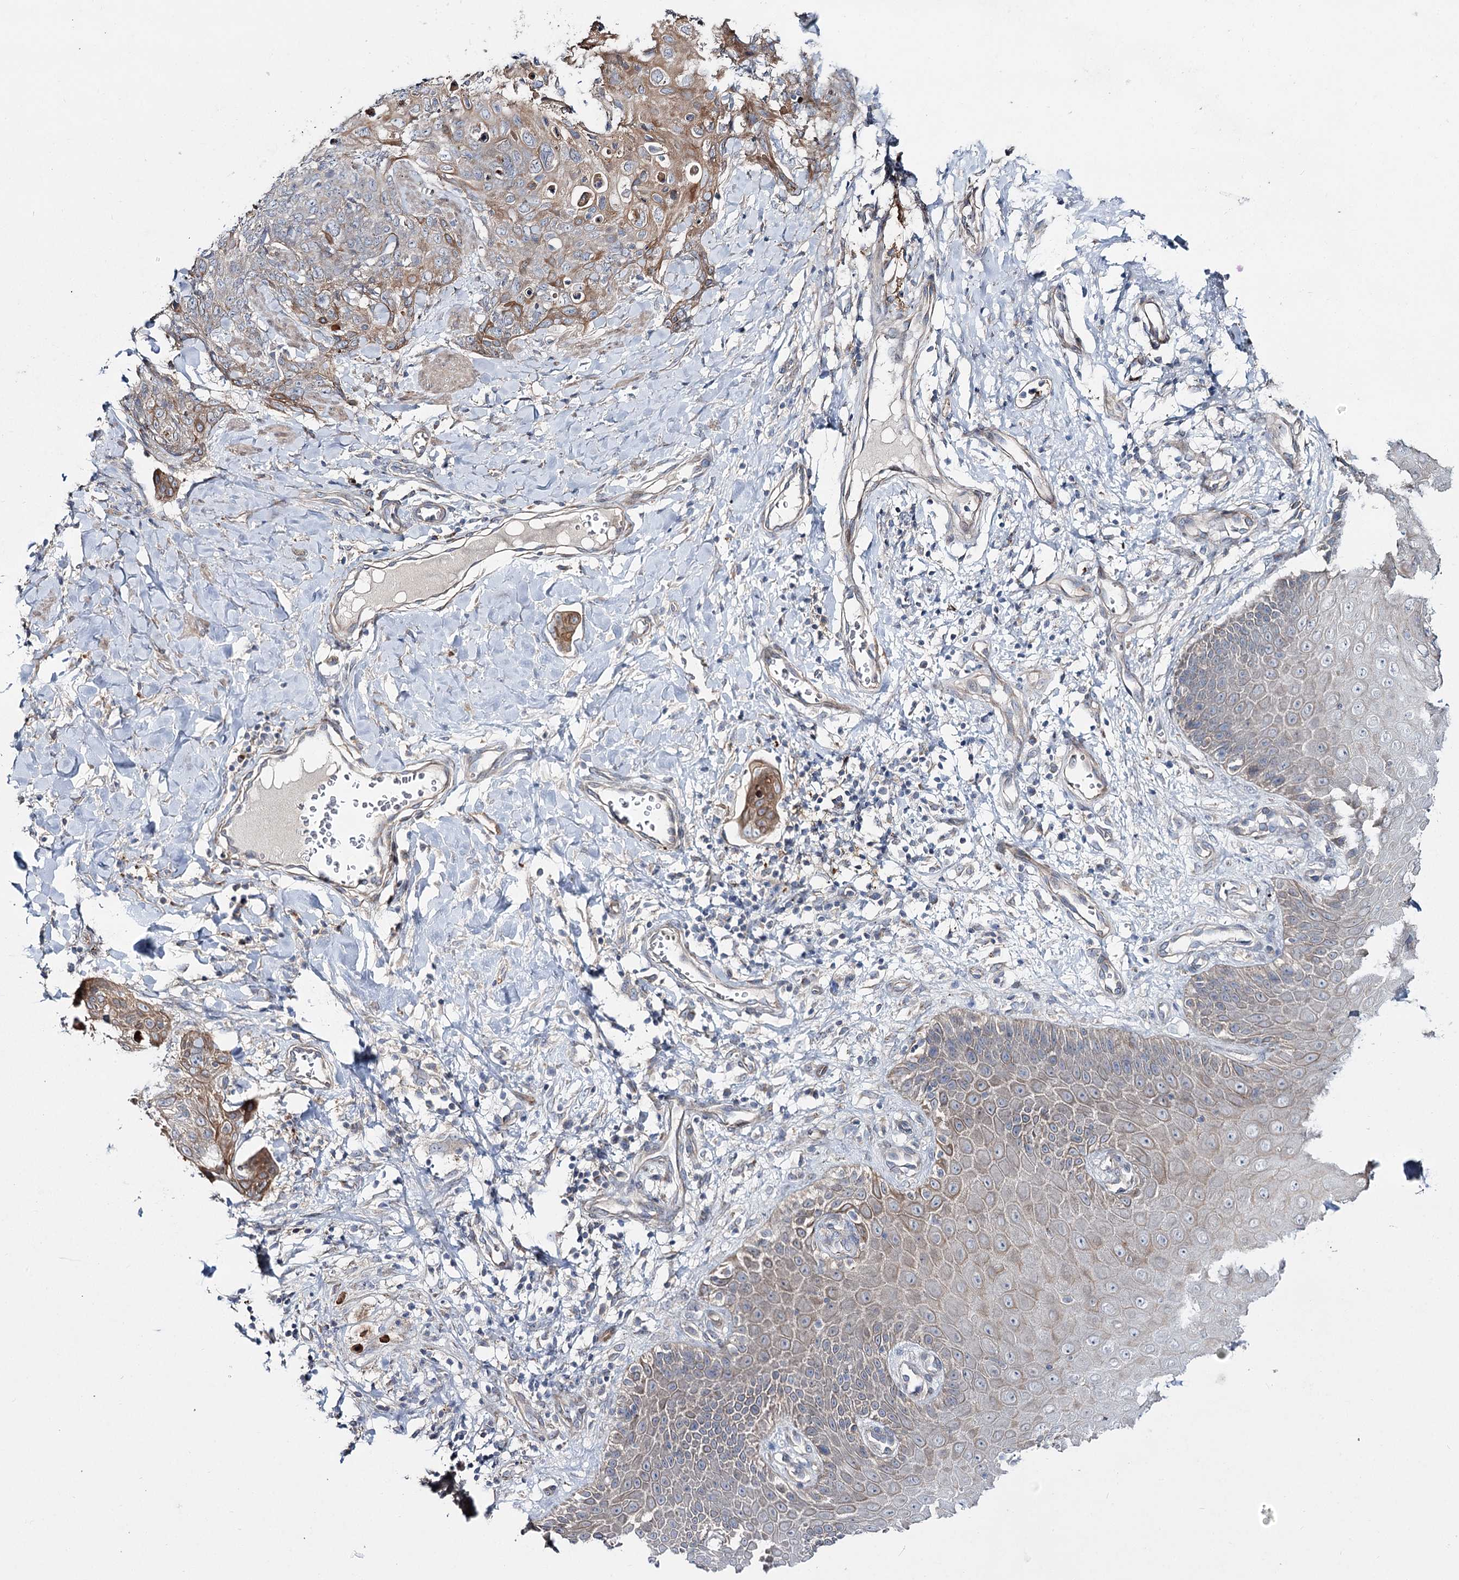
{"staining": {"intensity": "moderate", "quantity": "25%-75%", "location": "cytoplasmic/membranous"}, "tissue": "skin cancer", "cell_type": "Tumor cells", "image_type": "cancer", "snomed": [{"axis": "morphology", "description": "Squamous cell carcinoma, NOS"}, {"axis": "topography", "description": "Skin"}, {"axis": "topography", "description": "Vulva"}], "caption": "Immunohistochemical staining of skin cancer (squamous cell carcinoma) displays medium levels of moderate cytoplasmic/membranous expression in about 25%-75% of tumor cells.", "gene": "SH3BP5L", "patient": {"sex": "female", "age": 85}}